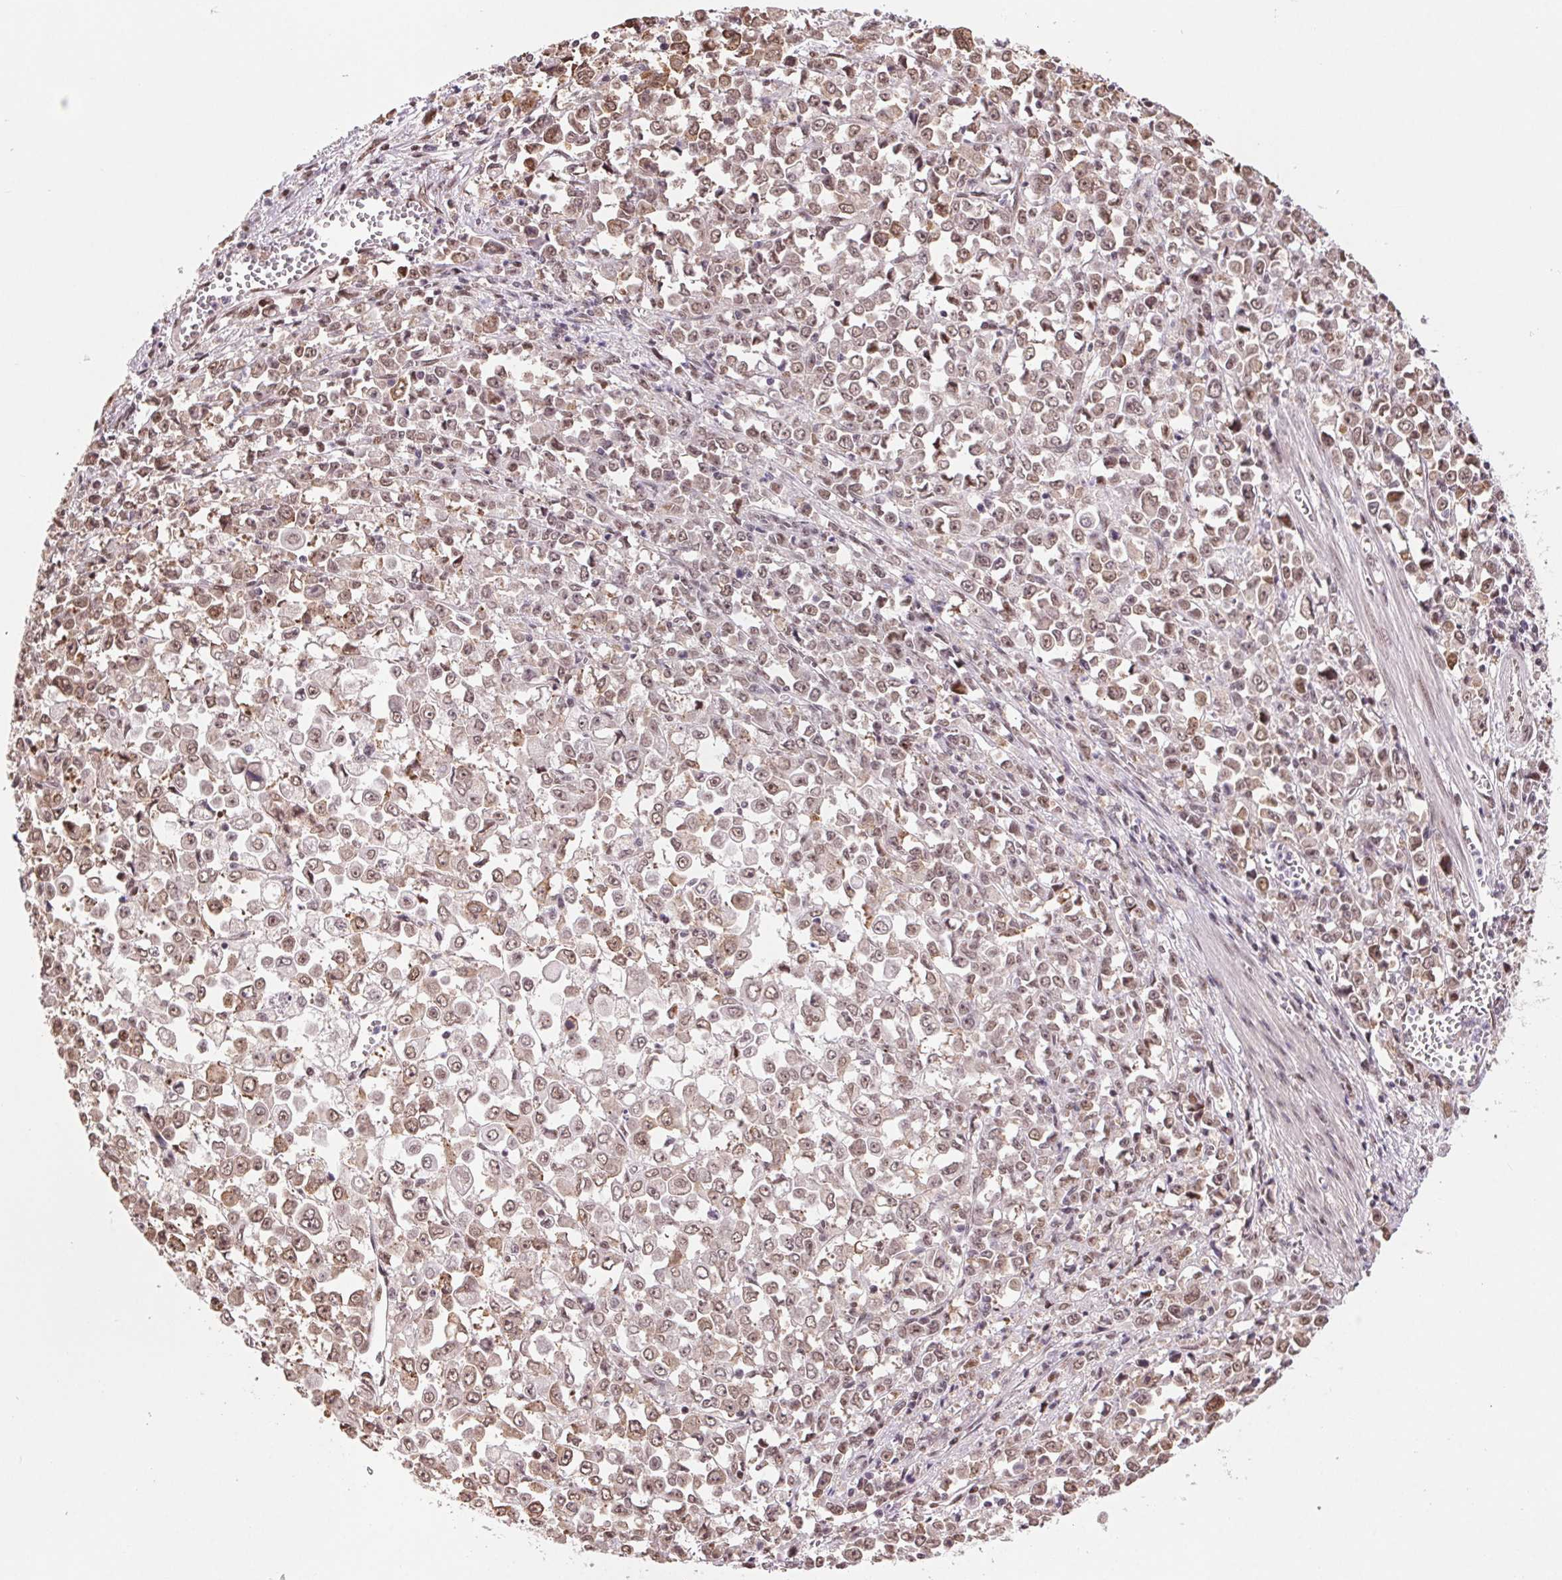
{"staining": {"intensity": "moderate", "quantity": ">75%", "location": "nuclear"}, "tissue": "stomach cancer", "cell_type": "Tumor cells", "image_type": "cancer", "snomed": [{"axis": "morphology", "description": "Adenocarcinoma, NOS"}, {"axis": "topography", "description": "Stomach, upper"}], "caption": "A brown stain highlights moderate nuclear expression of a protein in stomach adenocarcinoma tumor cells.", "gene": "RAD23A", "patient": {"sex": "male", "age": 70}}